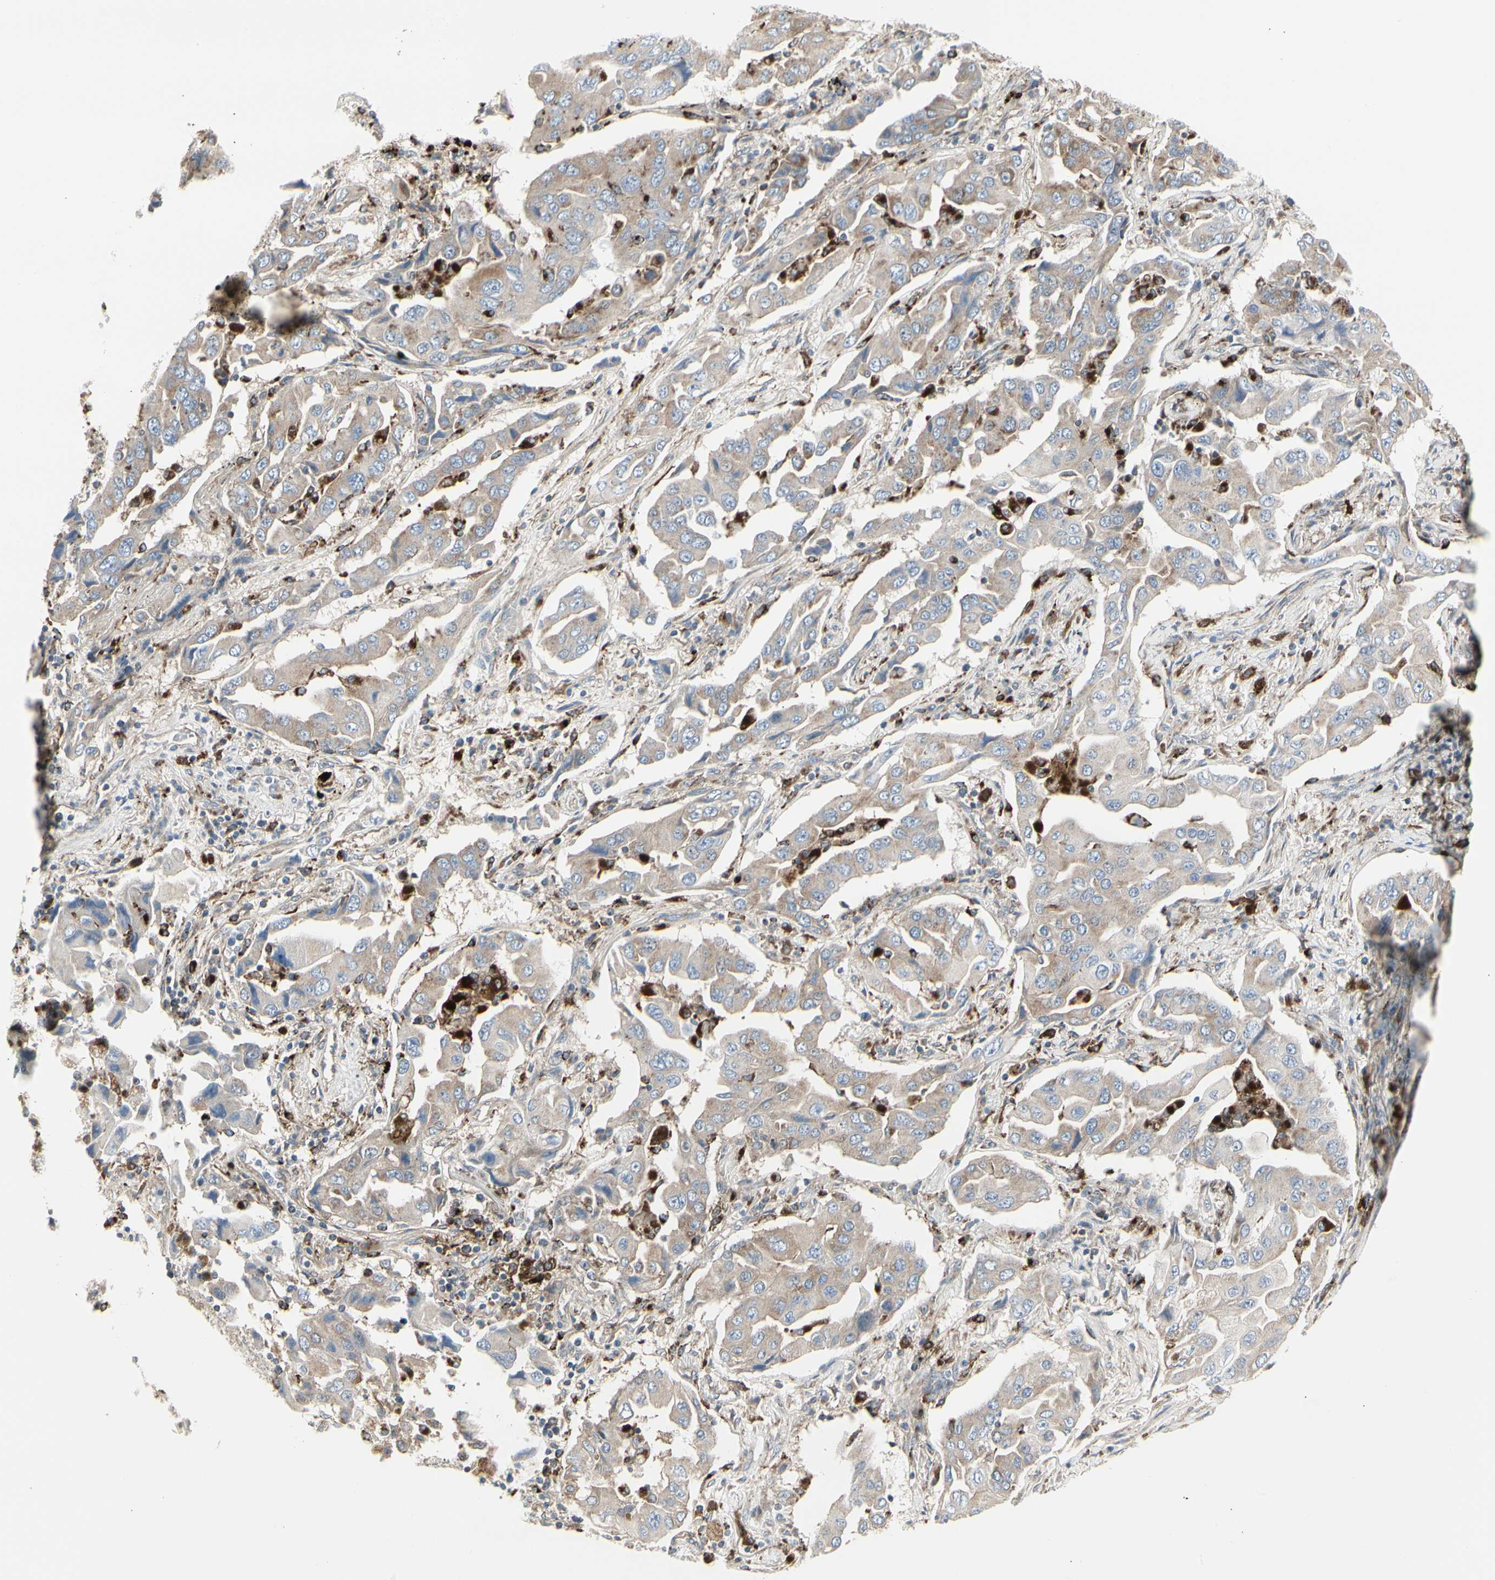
{"staining": {"intensity": "weak", "quantity": "<25%", "location": "cytoplasmic/membranous"}, "tissue": "lung cancer", "cell_type": "Tumor cells", "image_type": "cancer", "snomed": [{"axis": "morphology", "description": "Adenocarcinoma, NOS"}, {"axis": "topography", "description": "Lung"}], "caption": "This is a photomicrograph of IHC staining of lung cancer, which shows no expression in tumor cells. (Stains: DAB (3,3'-diaminobenzidine) immunohistochemistry (IHC) with hematoxylin counter stain, Microscopy: brightfield microscopy at high magnification).", "gene": "ATP6V1B2", "patient": {"sex": "female", "age": 65}}